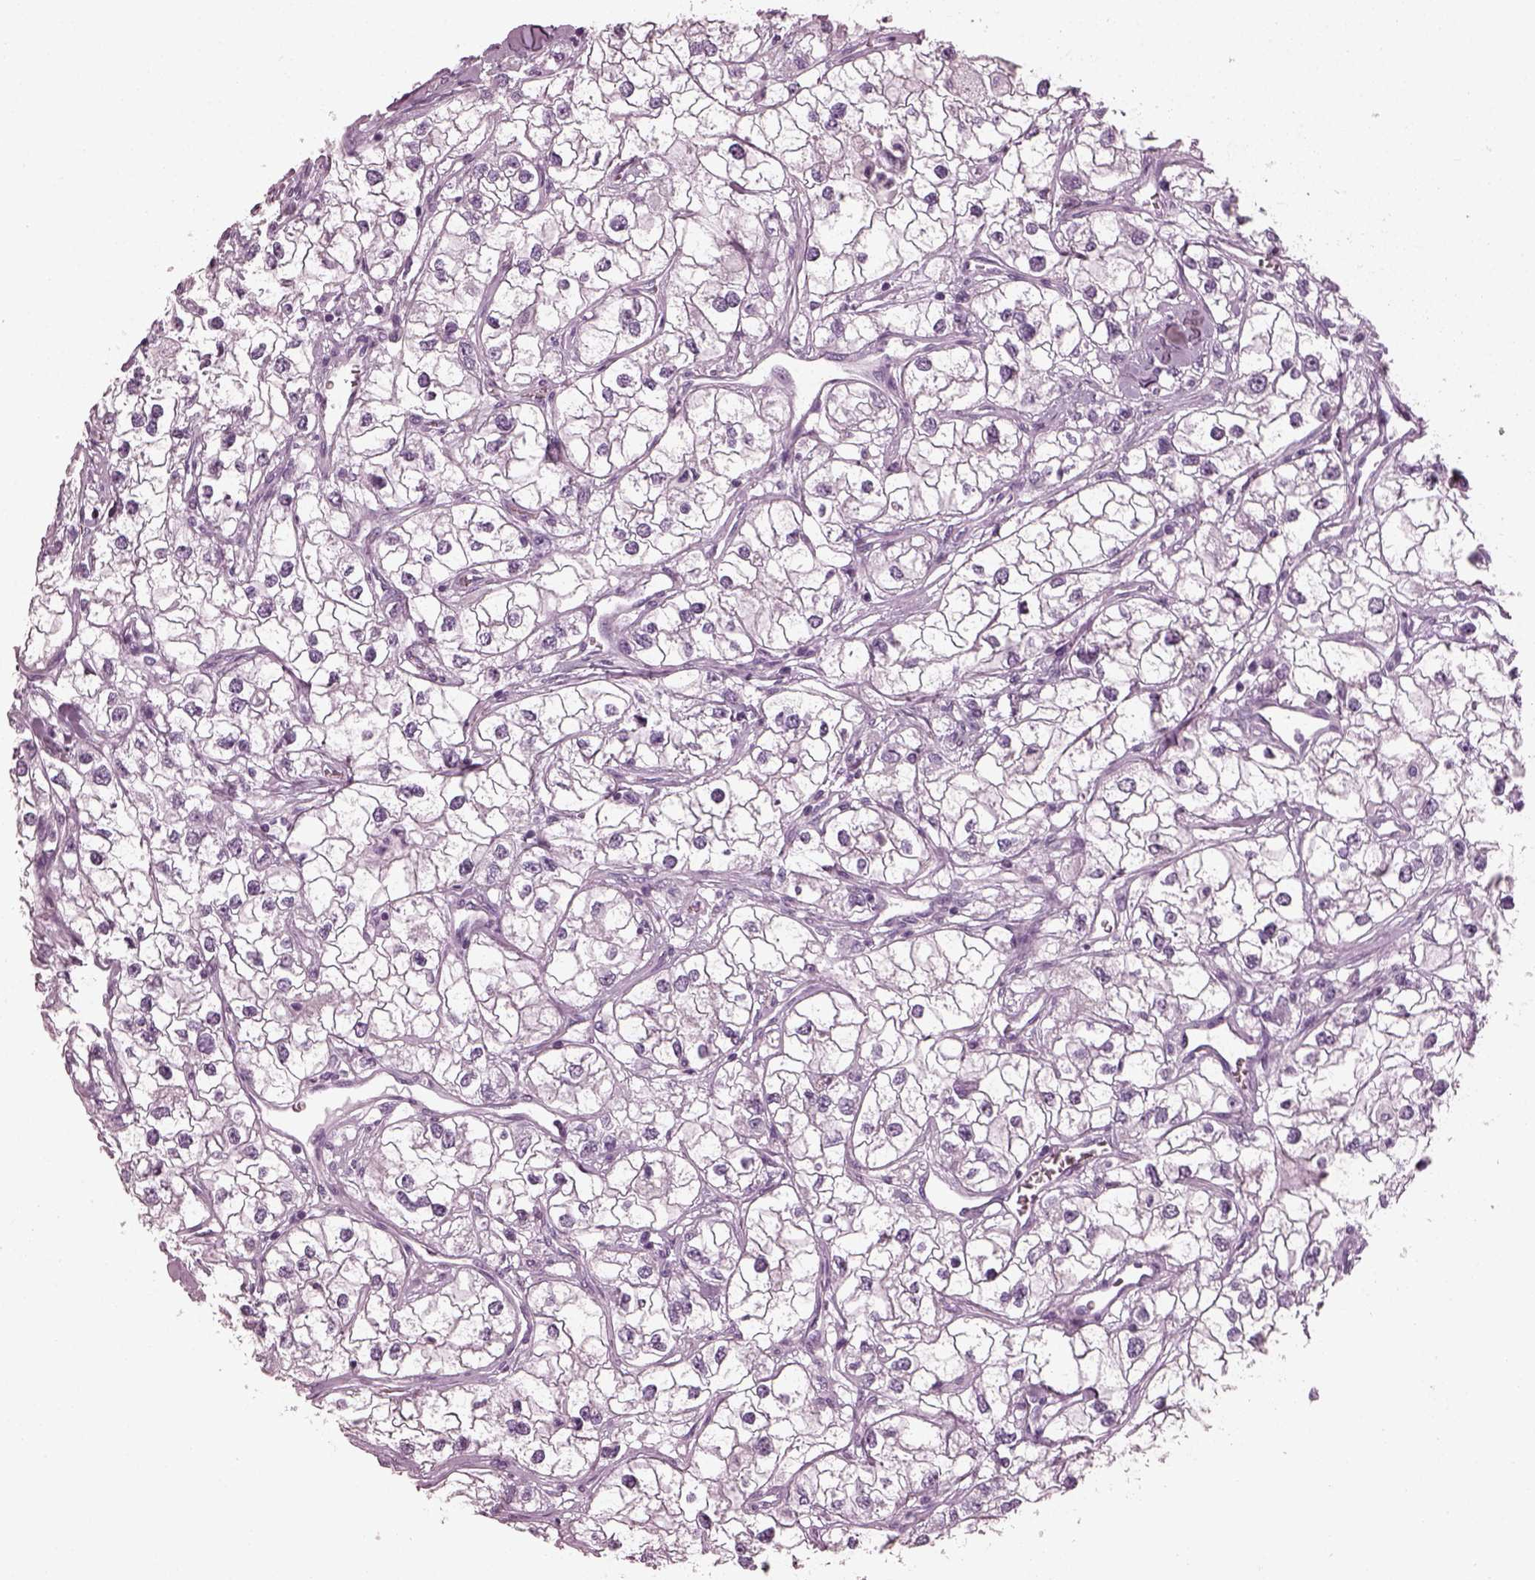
{"staining": {"intensity": "negative", "quantity": "none", "location": "none"}, "tissue": "renal cancer", "cell_type": "Tumor cells", "image_type": "cancer", "snomed": [{"axis": "morphology", "description": "Adenocarcinoma, NOS"}, {"axis": "topography", "description": "Kidney"}], "caption": "This is an immunohistochemistry (IHC) micrograph of adenocarcinoma (renal). There is no positivity in tumor cells.", "gene": "PDC", "patient": {"sex": "male", "age": 59}}